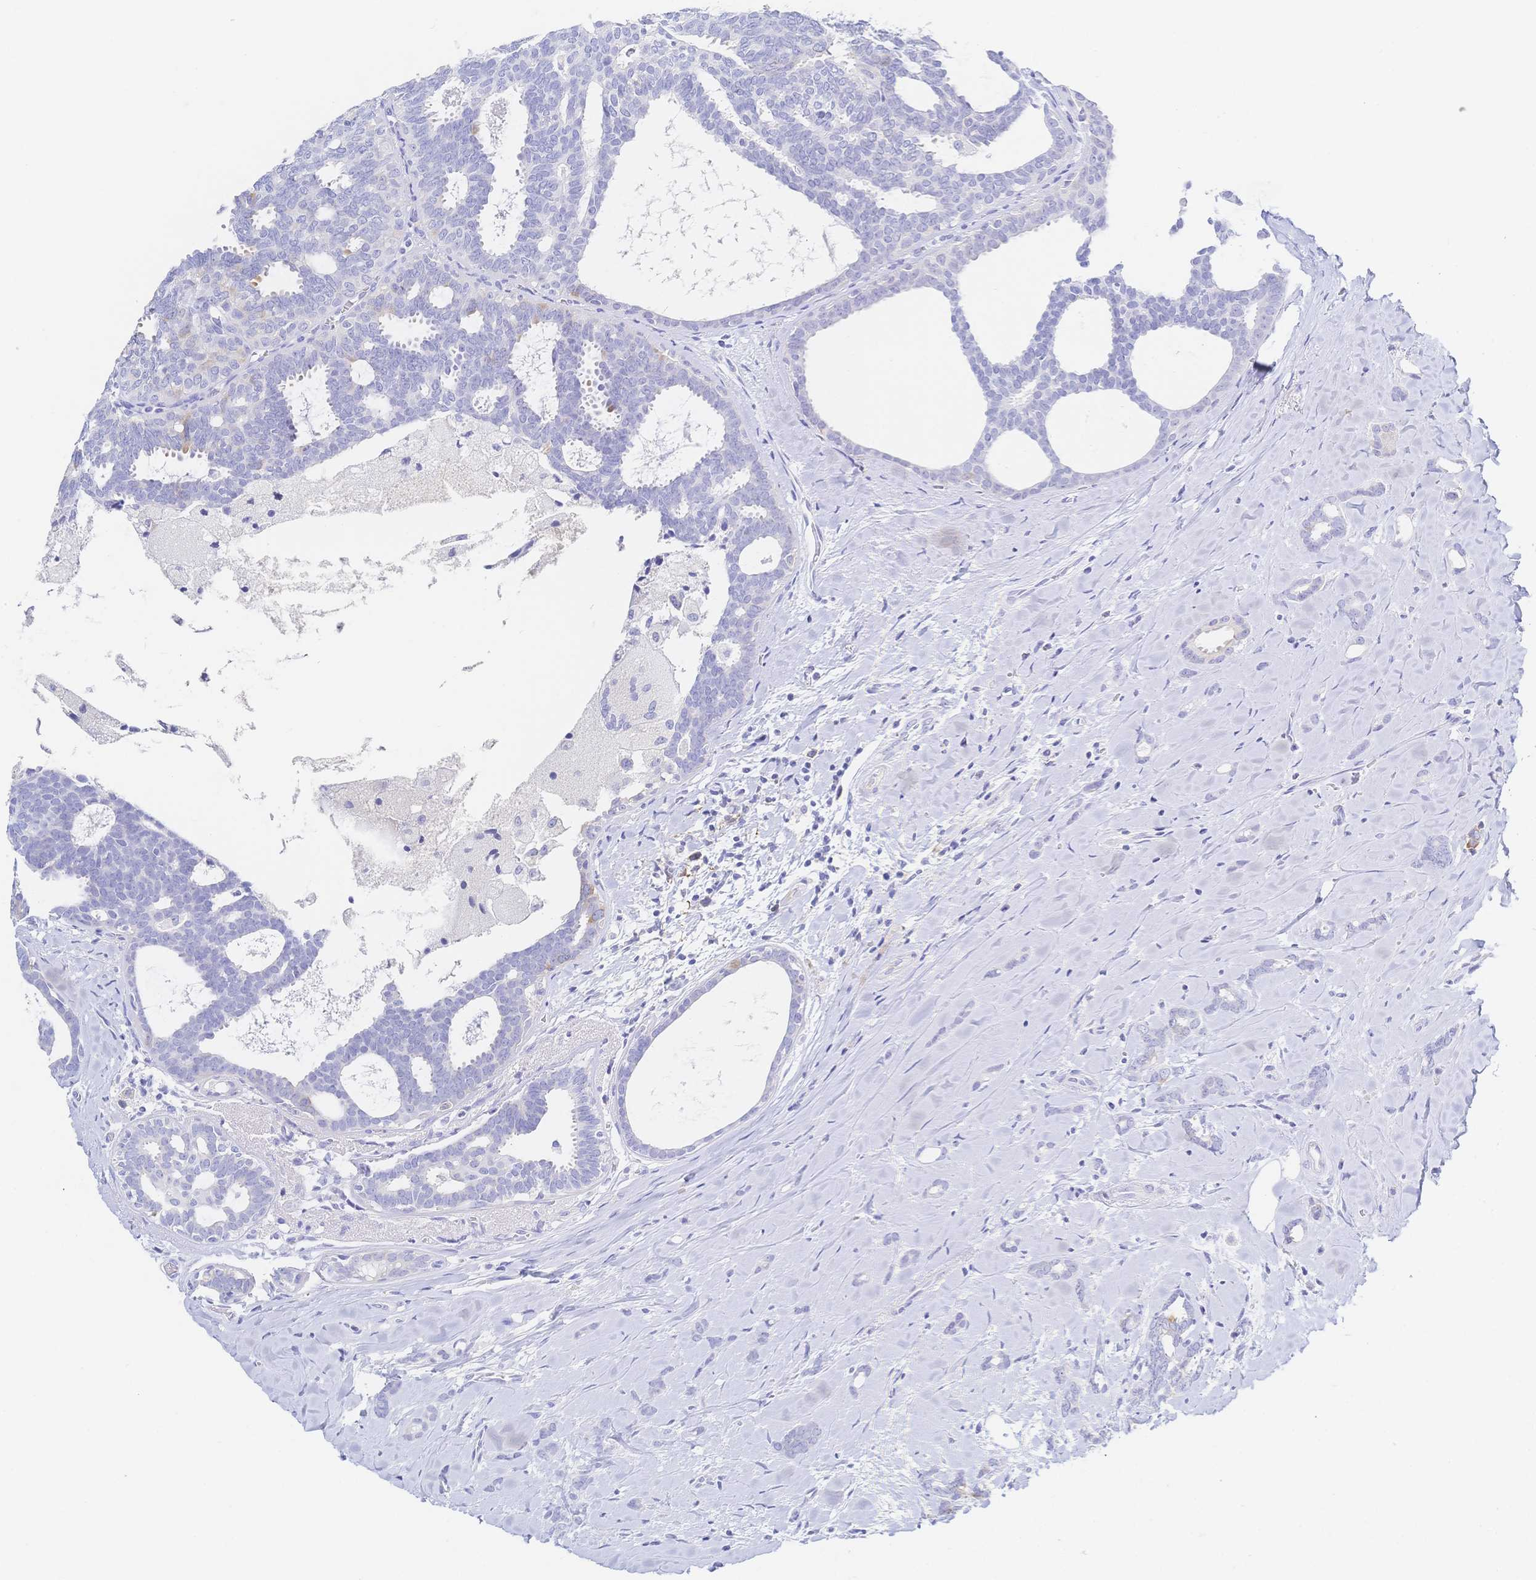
{"staining": {"intensity": "moderate", "quantity": "<25%", "location": "cytoplasmic/membranous"}, "tissue": "breast cancer", "cell_type": "Tumor cells", "image_type": "cancer", "snomed": [{"axis": "morphology", "description": "Intraductal carcinoma, in situ"}, {"axis": "morphology", "description": "Duct carcinoma"}, {"axis": "morphology", "description": "Lobular carcinoma, in situ"}, {"axis": "topography", "description": "Breast"}], "caption": "IHC of human breast cancer (intraductal carcinoma,  in situ) displays low levels of moderate cytoplasmic/membranous positivity in approximately <25% of tumor cells.", "gene": "RRM1", "patient": {"sex": "female", "age": 44}}